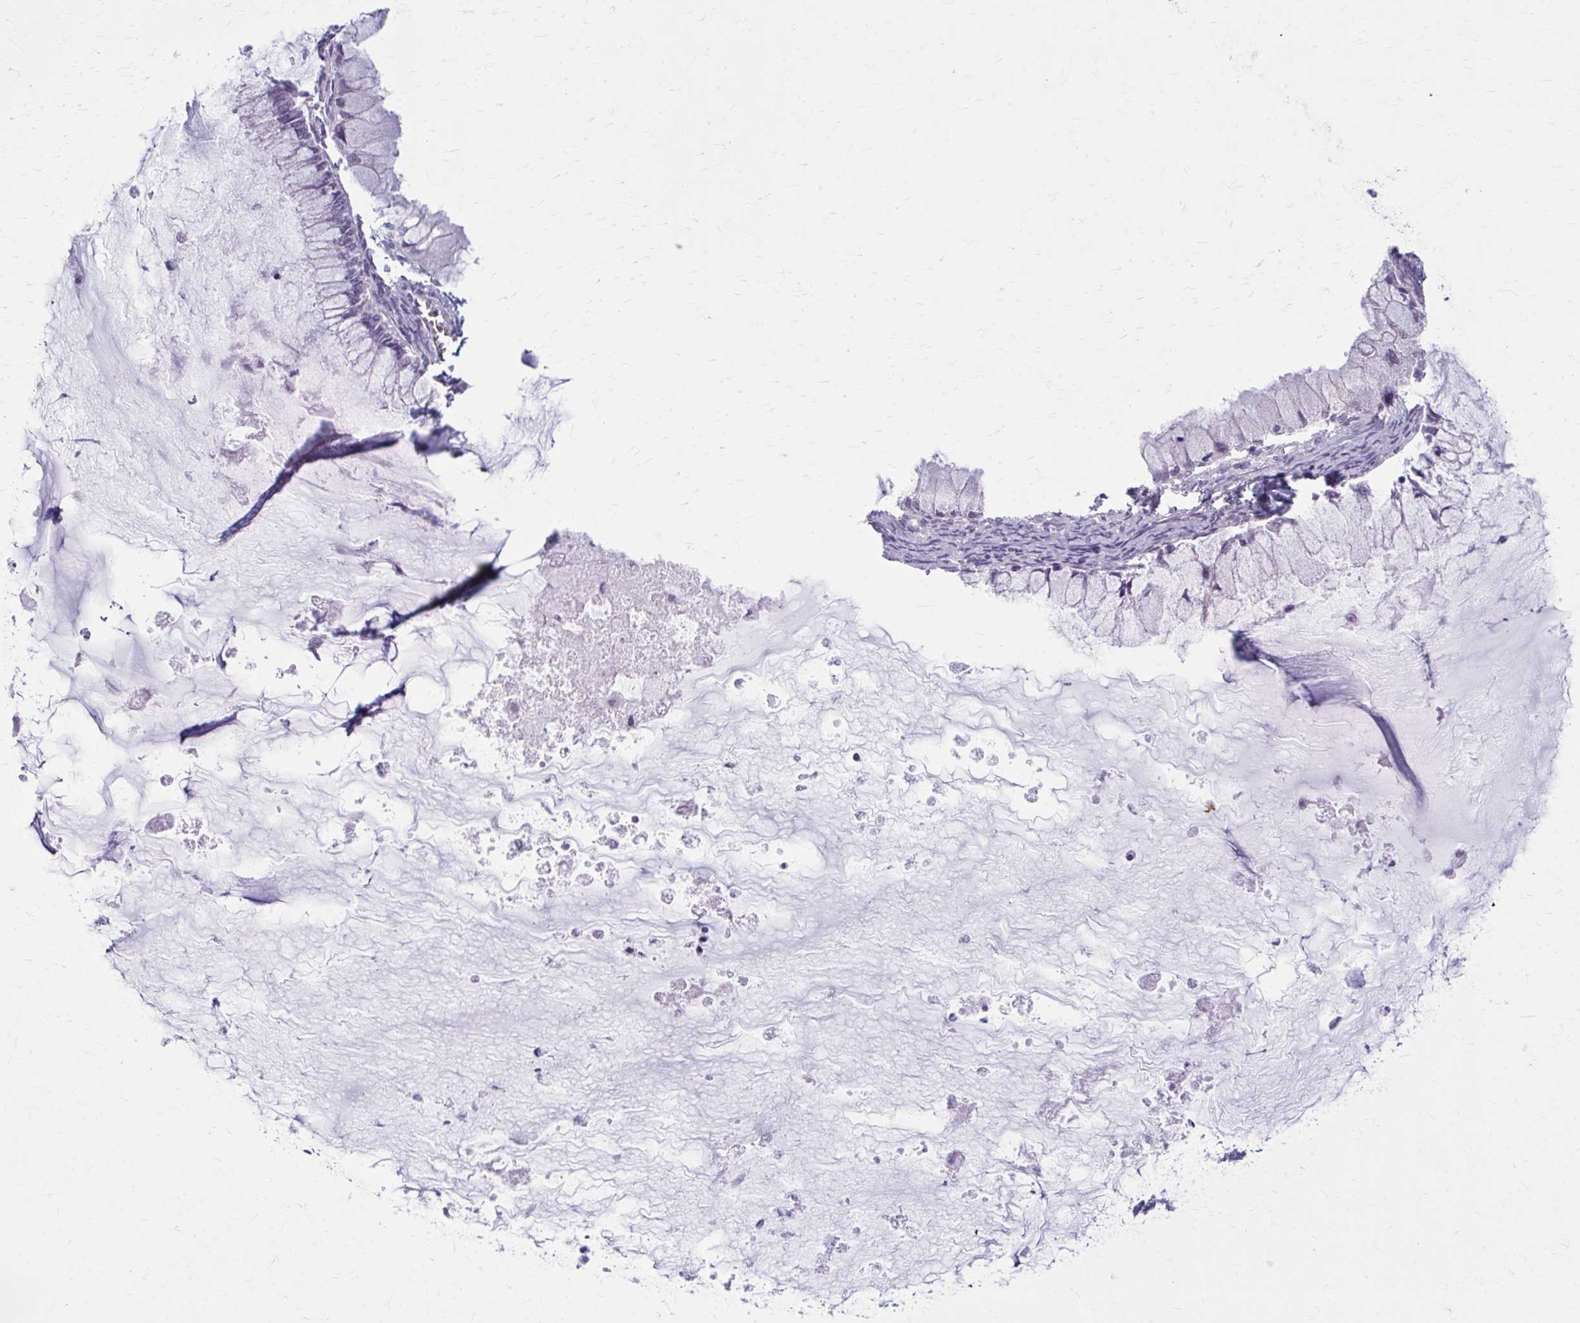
{"staining": {"intensity": "negative", "quantity": "none", "location": "none"}, "tissue": "ovarian cancer", "cell_type": "Tumor cells", "image_type": "cancer", "snomed": [{"axis": "morphology", "description": "Cystadenocarcinoma, mucinous, NOS"}, {"axis": "topography", "description": "Ovary"}], "caption": "Immunohistochemistry (IHC) image of neoplastic tissue: ovarian cancer stained with DAB displays no significant protein positivity in tumor cells.", "gene": "NUMBL", "patient": {"sex": "female", "age": 34}}